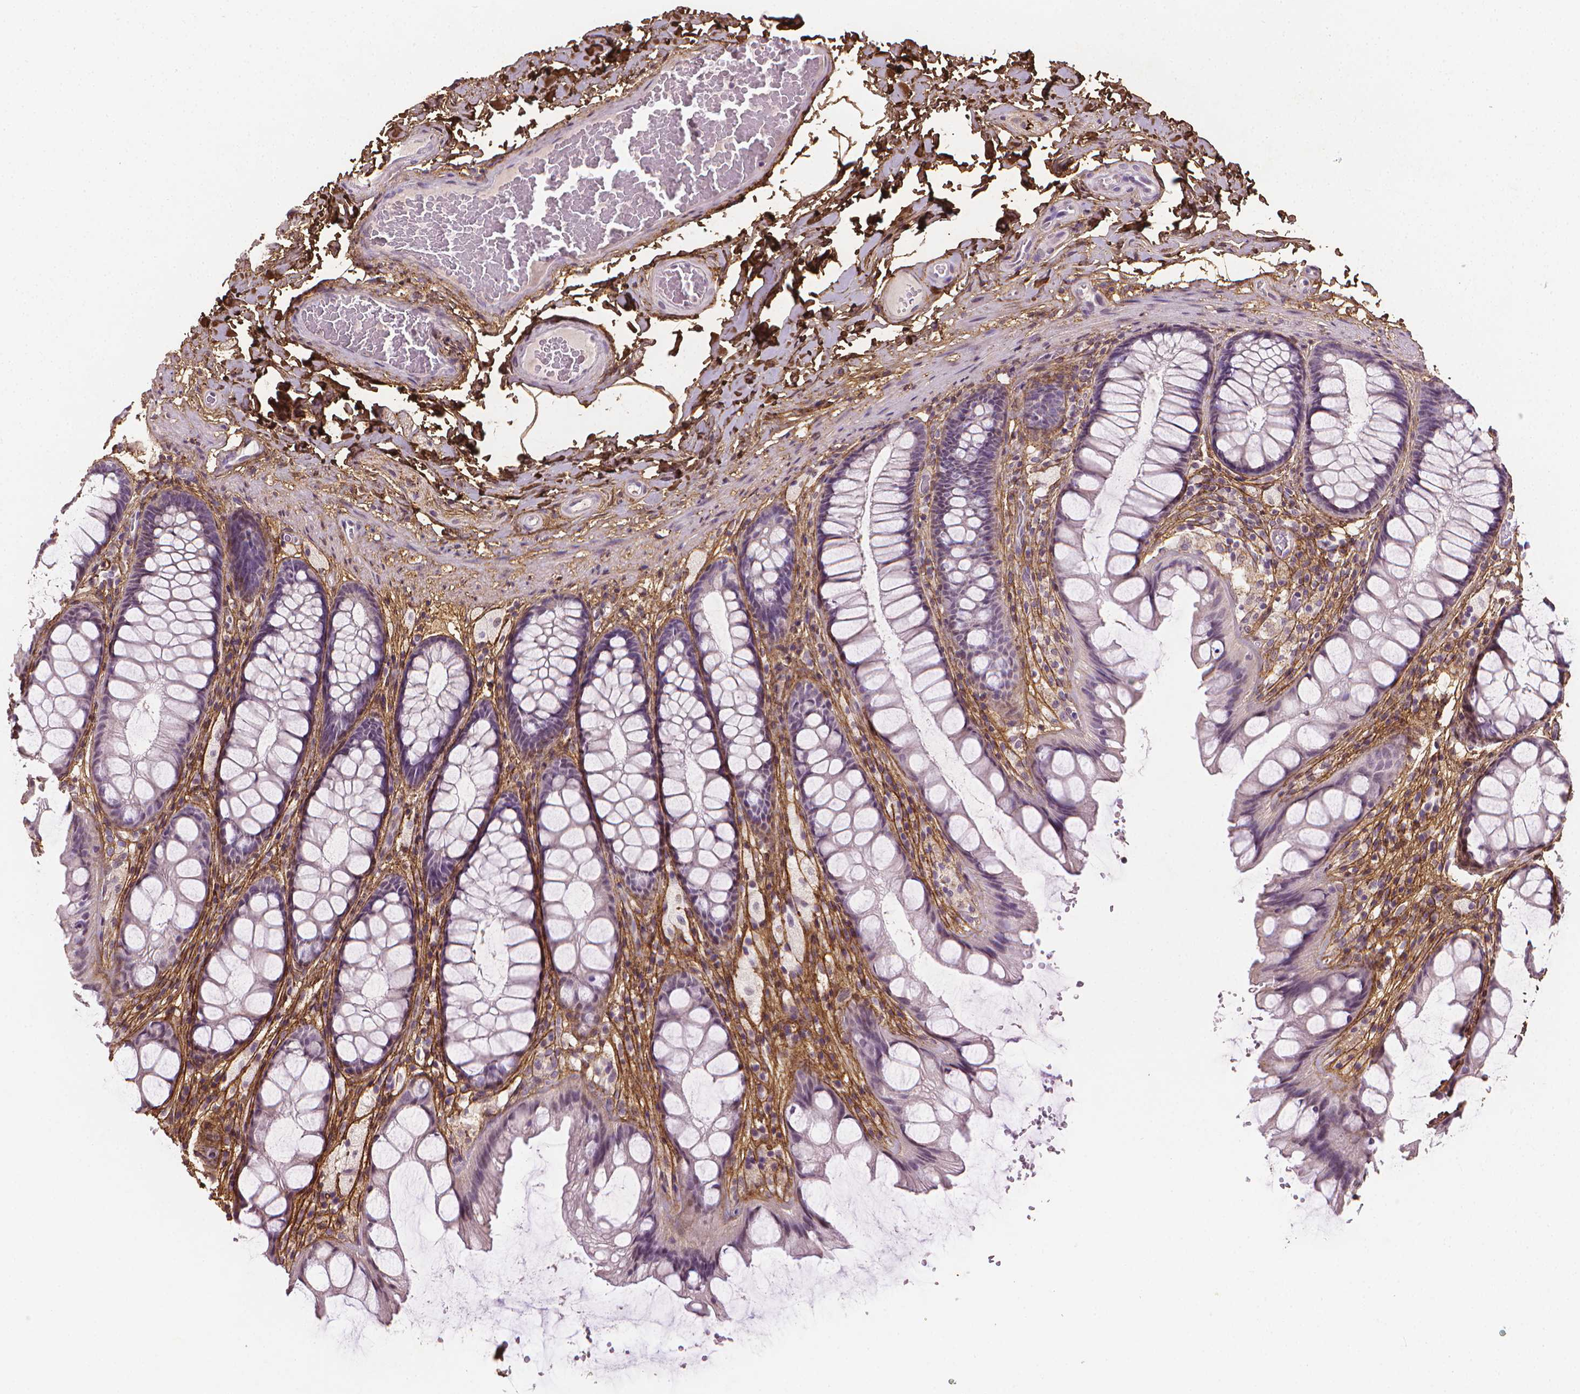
{"staining": {"intensity": "negative", "quantity": "none", "location": "none"}, "tissue": "colon", "cell_type": "Endothelial cells", "image_type": "normal", "snomed": [{"axis": "morphology", "description": "Normal tissue, NOS"}, {"axis": "topography", "description": "Colon"}], "caption": "Immunohistochemistry micrograph of unremarkable colon stained for a protein (brown), which reveals no expression in endothelial cells.", "gene": "DCN", "patient": {"sex": "male", "age": 47}}